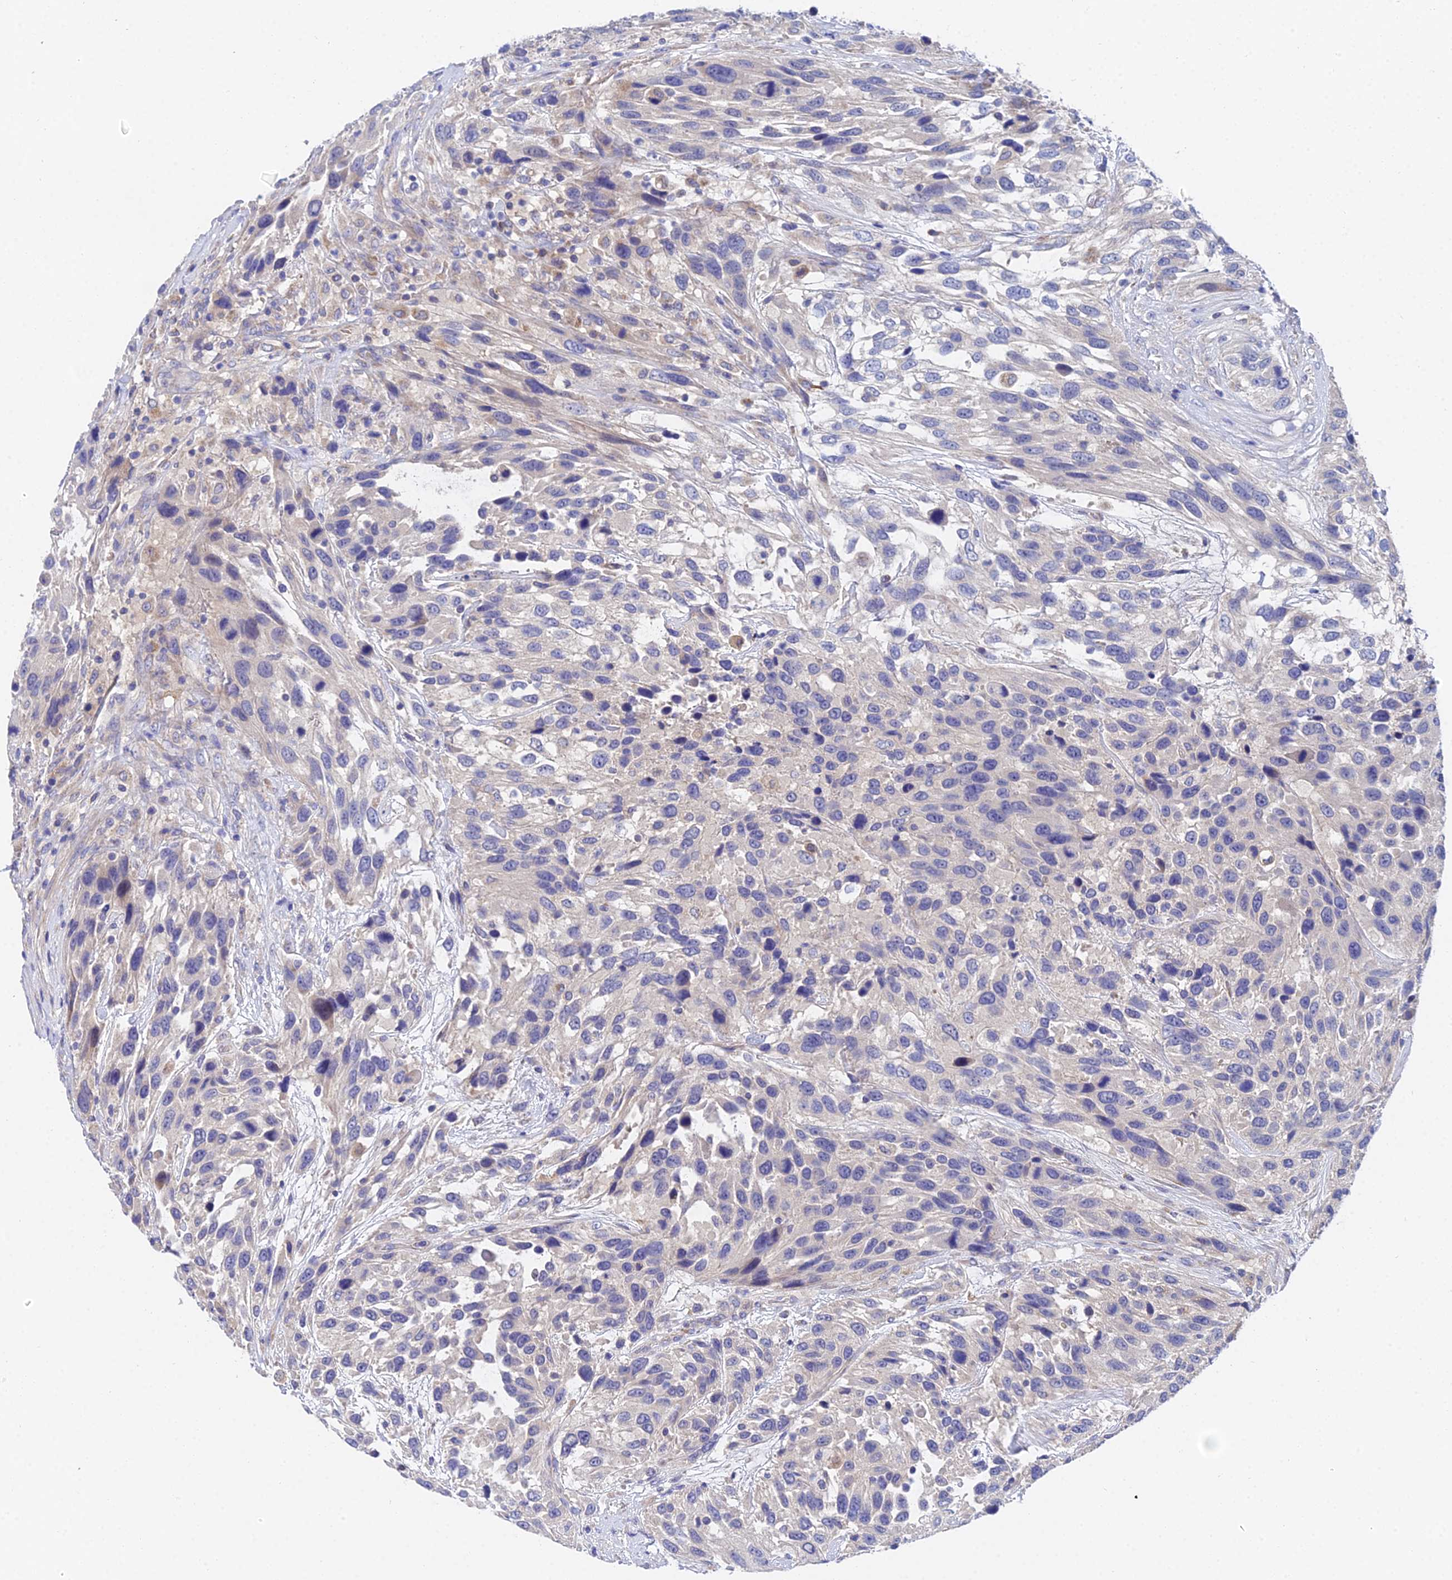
{"staining": {"intensity": "negative", "quantity": "none", "location": "none"}, "tissue": "urothelial cancer", "cell_type": "Tumor cells", "image_type": "cancer", "snomed": [{"axis": "morphology", "description": "Urothelial carcinoma, High grade"}, {"axis": "topography", "description": "Urinary bladder"}], "caption": "IHC histopathology image of human urothelial carcinoma (high-grade) stained for a protein (brown), which reveals no positivity in tumor cells.", "gene": "UBE2L3", "patient": {"sex": "female", "age": 70}}